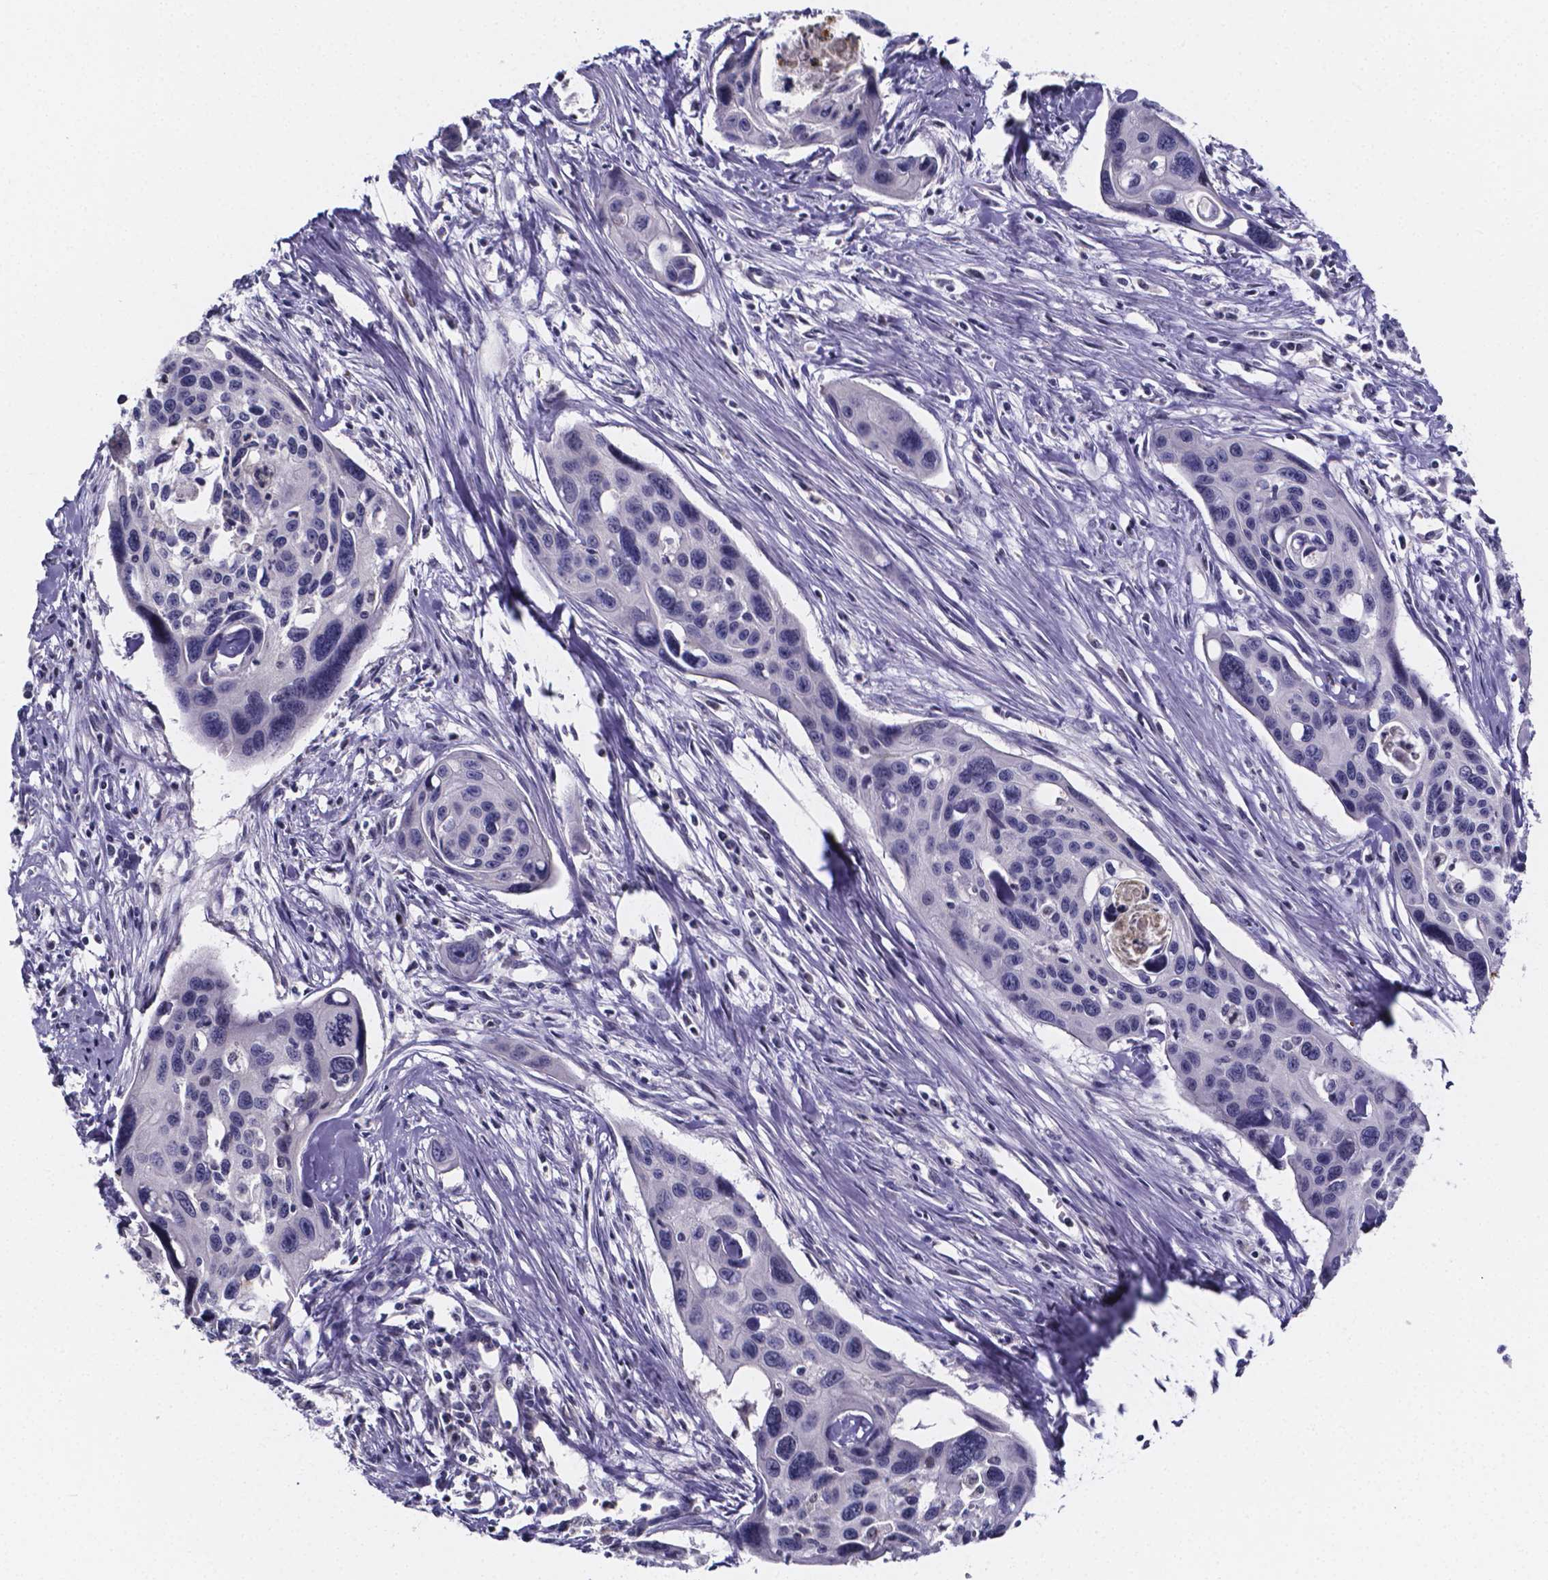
{"staining": {"intensity": "negative", "quantity": "none", "location": "none"}, "tissue": "cervical cancer", "cell_type": "Tumor cells", "image_type": "cancer", "snomed": [{"axis": "morphology", "description": "Squamous cell carcinoma, NOS"}, {"axis": "topography", "description": "Cervix"}], "caption": "A micrograph of cervical cancer (squamous cell carcinoma) stained for a protein shows no brown staining in tumor cells. Brightfield microscopy of immunohistochemistry (IHC) stained with DAB (brown) and hematoxylin (blue), captured at high magnification.", "gene": "IZUMO1", "patient": {"sex": "female", "age": 31}}